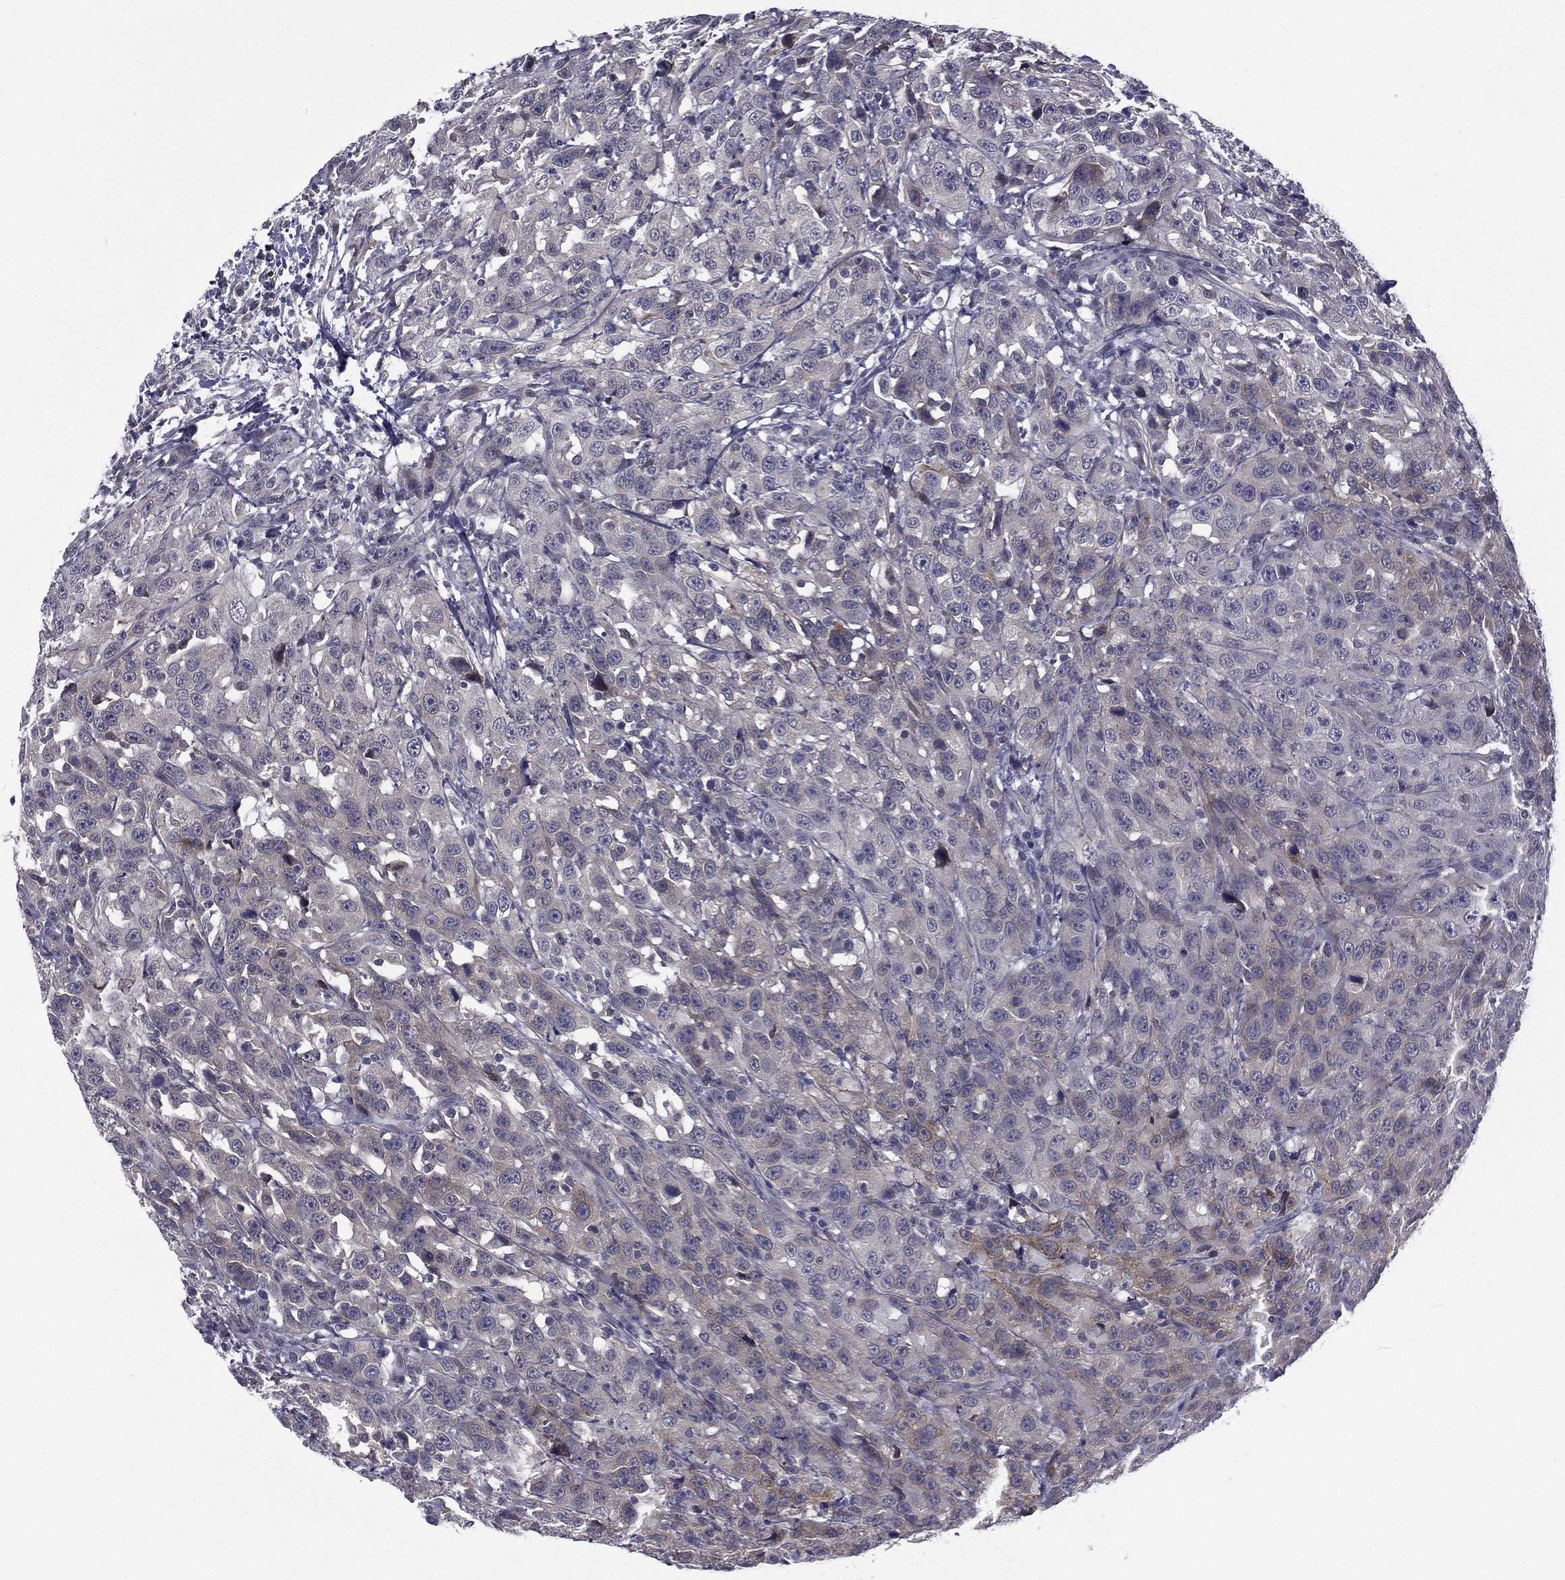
{"staining": {"intensity": "weak", "quantity": "25%-75%", "location": "cytoplasmic/membranous"}, "tissue": "urothelial cancer", "cell_type": "Tumor cells", "image_type": "cancer", "snomed": [{"axis": "morphology", "description": "Urothelial carcinoma, NOS"}, {"axis": "morphology", "description": "Urothelial carcinoma, High grade"}, {"axis": "topography", "description": "Urinary bladder"}], "caption": "Protein analysis of high-grade urothelial carcinoma tissue exhibits weak cytoplasmic/membranous staining in approximately 25%-75% of tumor cells.", "gene": "ACTRT2", "patient": {"sex": "female", "age": 73}}